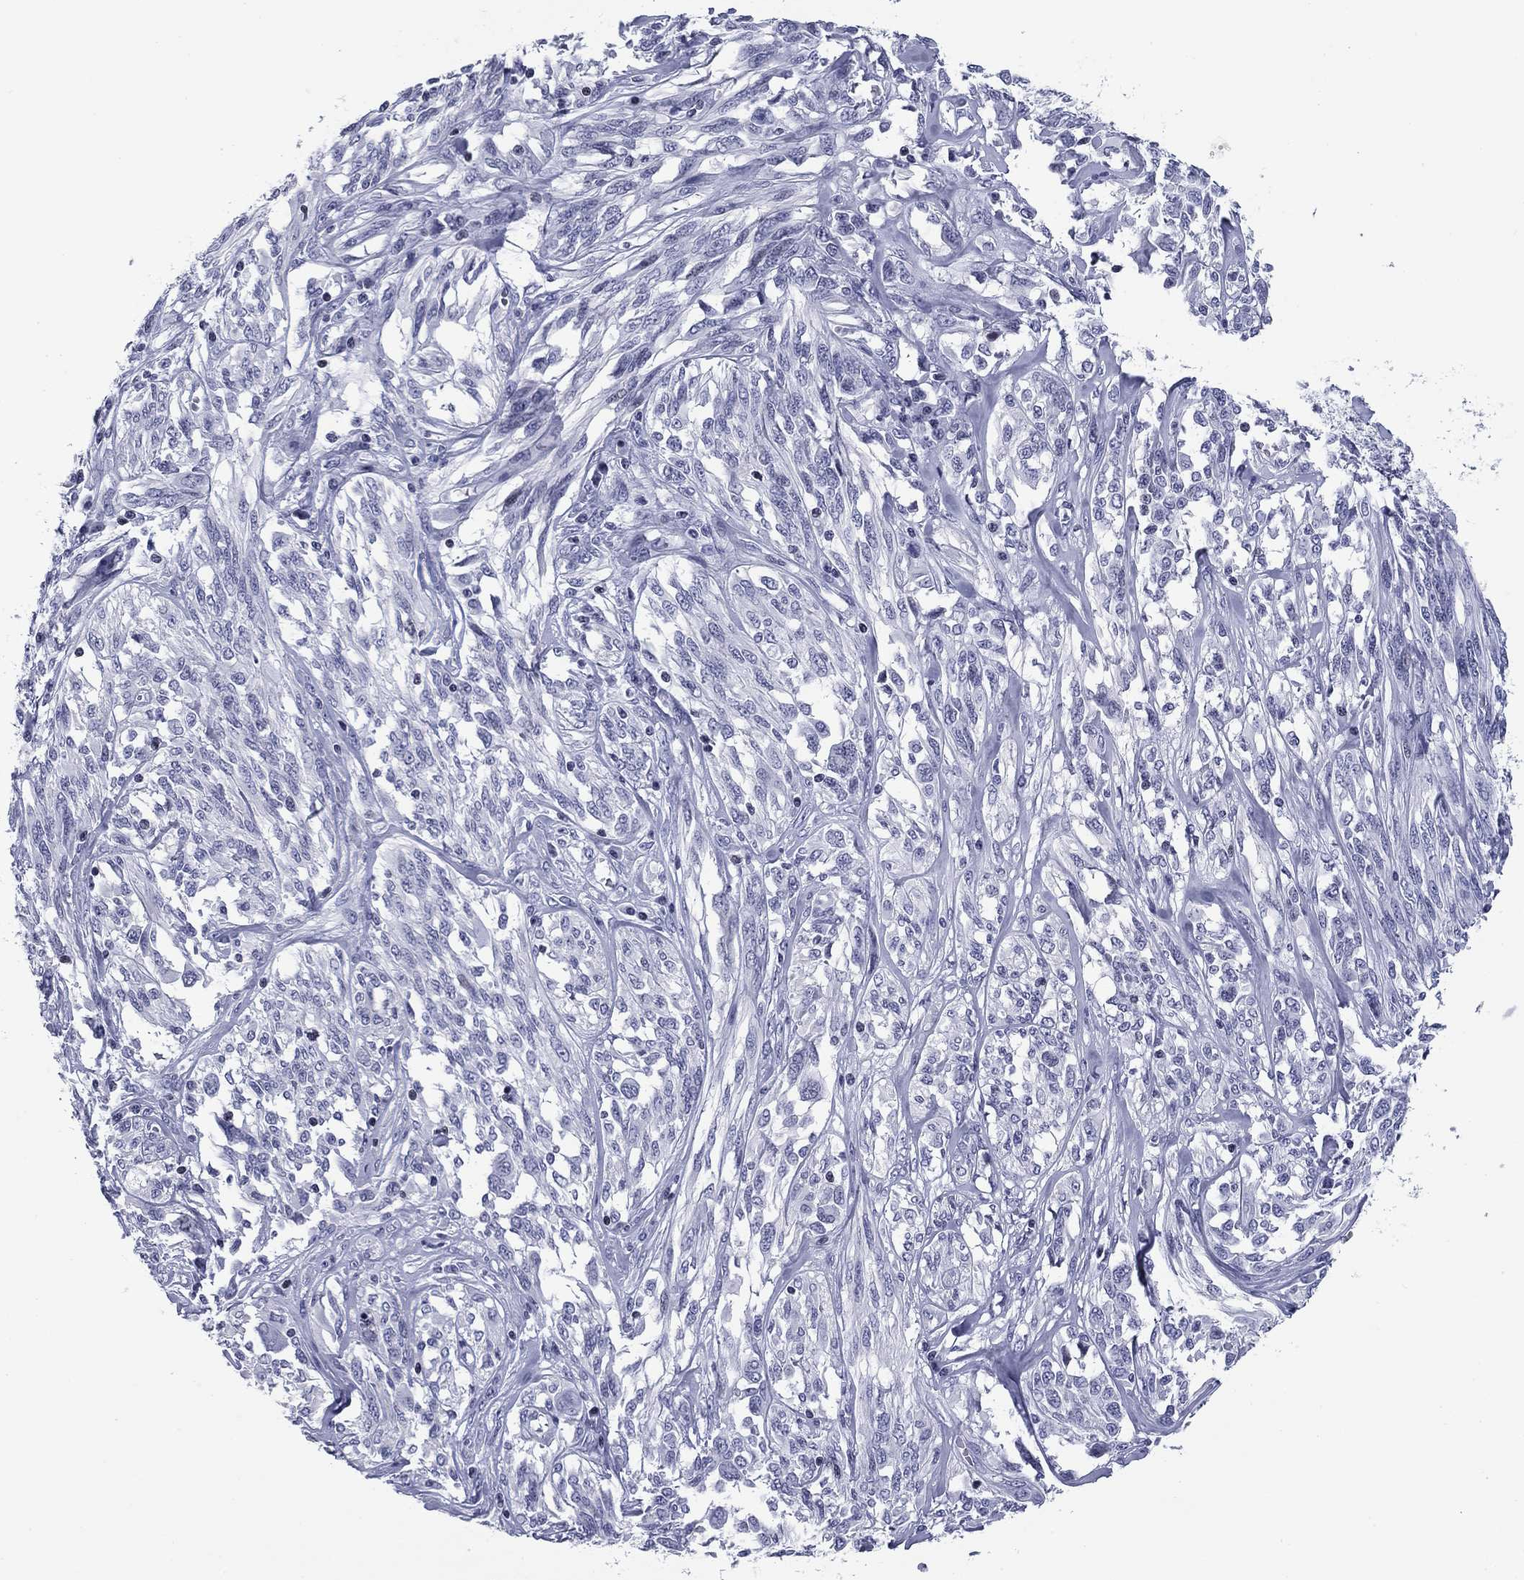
{"staining": {"intensity": "negative", "quantity": "none", "location": "none"}, "tissue": "melanoma", "cell_type": "Tumor cells", "image_type": "cancer", "snomed": [{"axis": "morphology", "description": "Malignant melanoma, NOS"}, {"axis": "topography", "description": "Skin"}], "caption": "Tumor cells are negative for brown protein staining in malignant melanoma. (DAB IHC visualized using brightfield microscopy, high magnification).", "gene": "CCDC144A", "patient": {"sex": "female", "age": 91}}